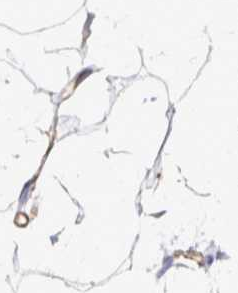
{"staining": {"intensity": "negative", "quantity": "none", "location": "none"}, "tissue": "breast", "cell_type": "Adipocytes", "image_type": "normal", "snomed": [{"axis": "morphology", "description": "Normal tissue, NOS"}, {"axis": "topography", "description": "Breast"}], "caption": "Protein analysis of benign breast demonstrates no significant positivity in adipocytes.", "gene": "CAT", "patient": {"sex": "female", "age": 32}}